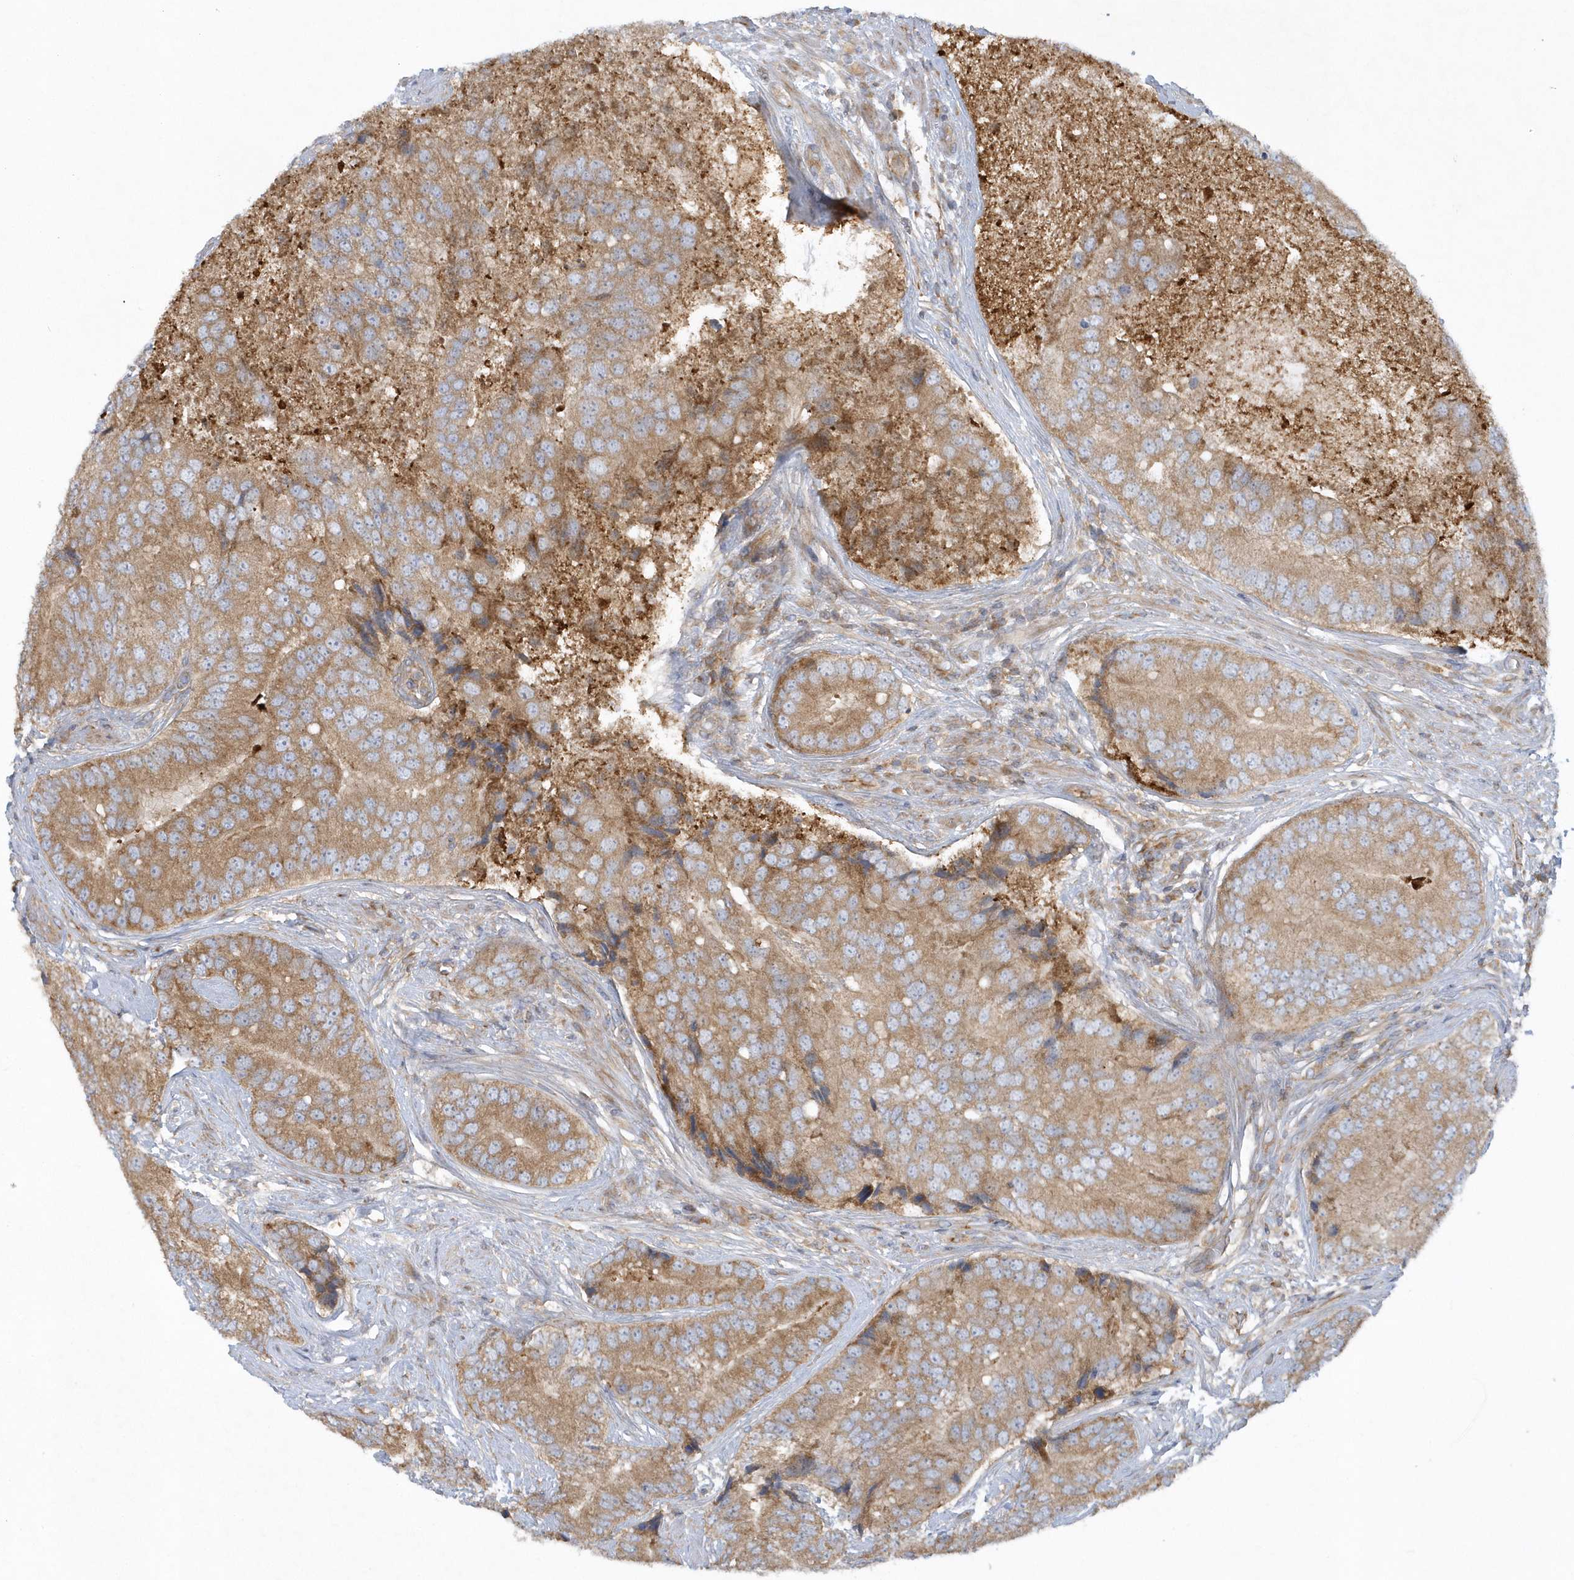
{"staining": {"intensity": "moderate", "quantity": ">75%", "location": "cytoplasmic/membranous"}, "tissue": "prostate cancer", "cell_type": "Tumor cells", "image_type": "cancer", "snomed": [{"axis": "morphology", "description": "Adenocarcinoma, High grade"}, {"axis": "topography", "description": "Prostate"}], "caption": "Tumor cells exhibit medium levels of moderate cytoplasmic/membranous staining in about >75% of cells in prostate cancer (adenocarcinoma (high-grade)). Nuclei are stained in blue.", "gene": "CNOT10", "patient": {"sex": "male", "age": 70}}